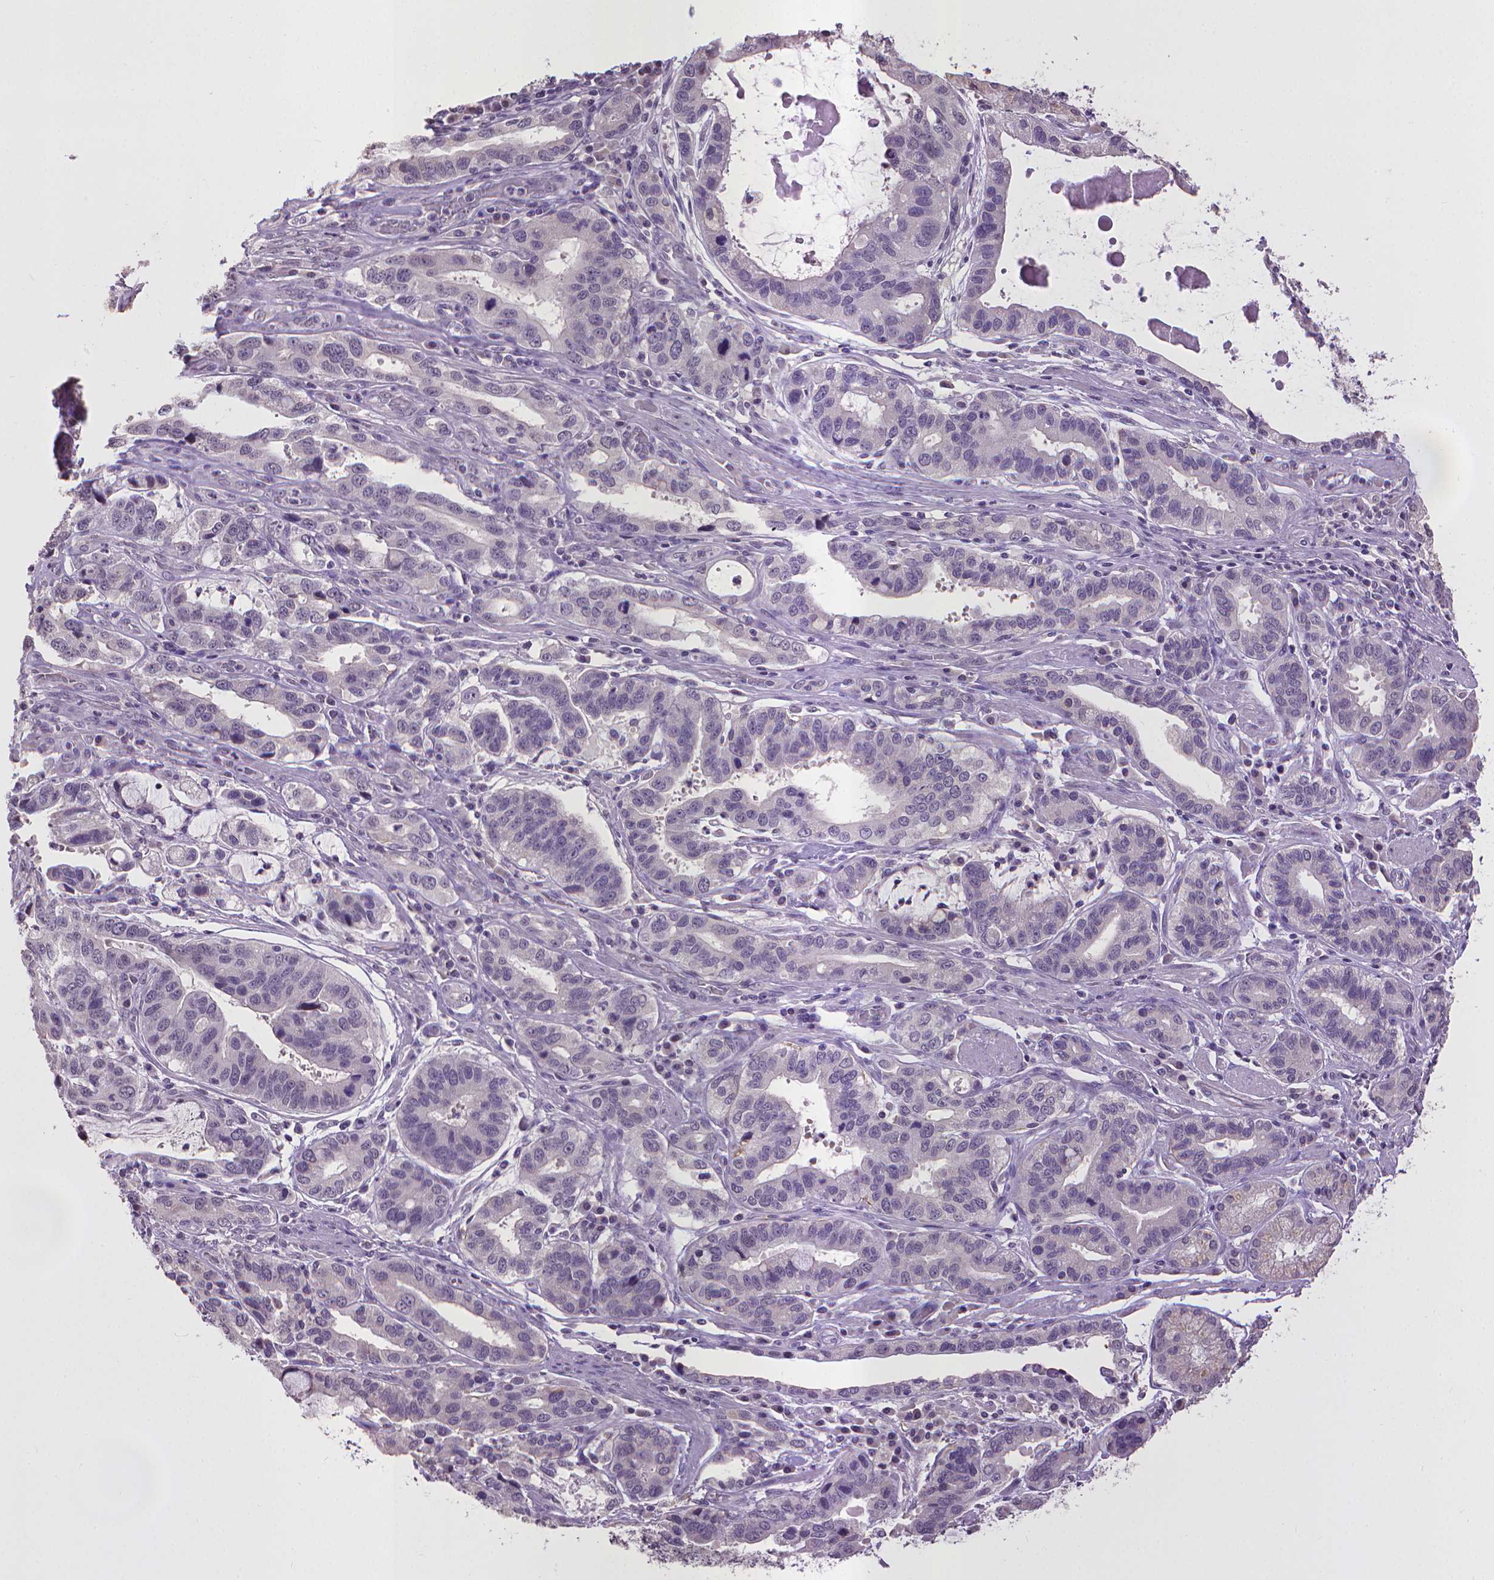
{"staining": {"intensity": "negative", "quantity": "none", "location": "none"}, "tissue": "stomach cancer", "cell_type": "Tumor cells", "image_type": "cancer", "snomed": [{"axis": "morphology", "description": "Adenocarcinoma, NOS"}, {"axis": "topography", "description": "Stomach, lower"}], "caption": "An IHC histopathology image of adenocarcinoma (stomach) is shown. There is no staining in tumor cells of adenocarcinoma (stomach).", "gene": "CPM", "patient": {"sex": "female", "age": 76}}